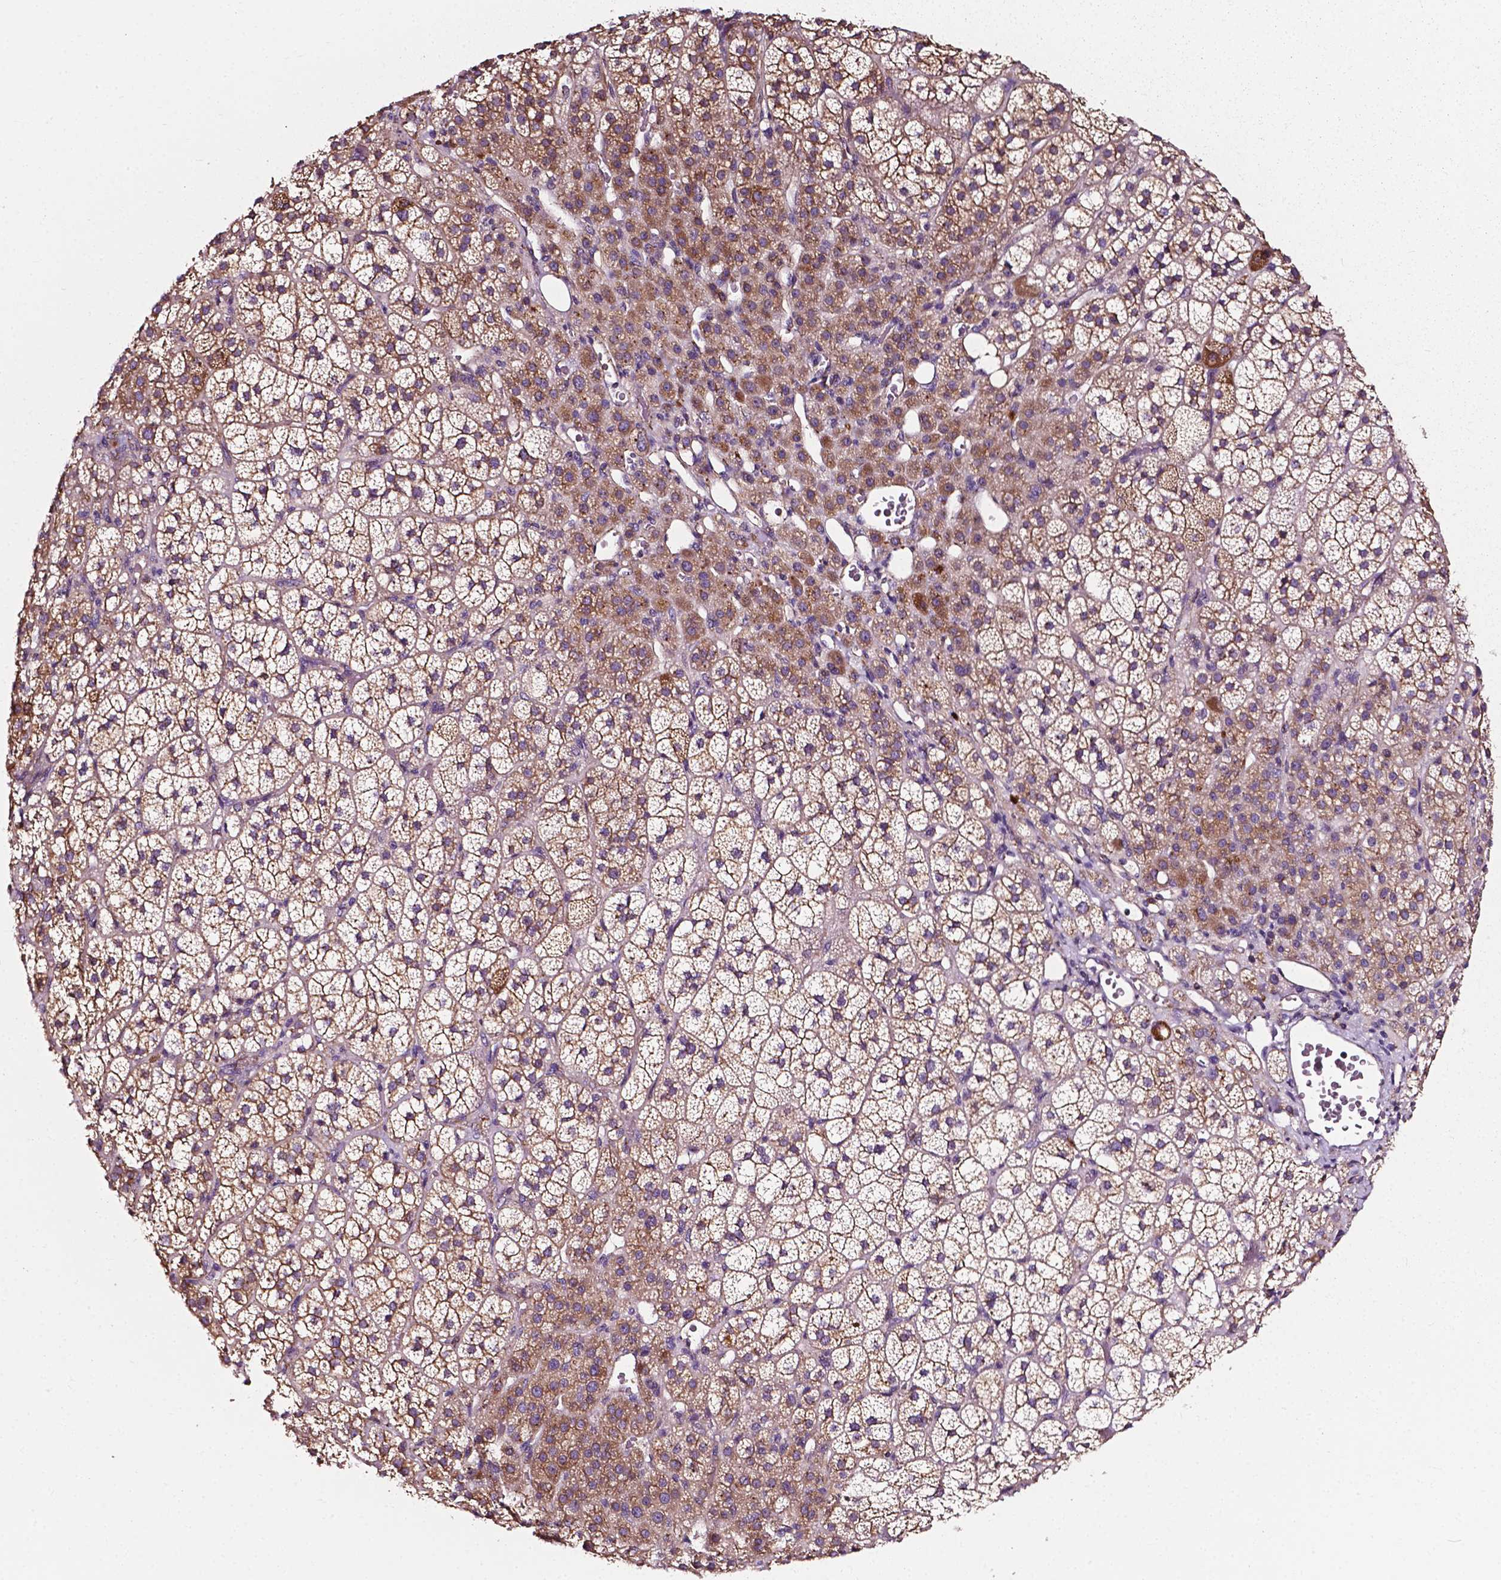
{"staining": {"intensity": "moderate", "quantity": "25%-75%", "location": "cytoplasmic/membranous"}, "tissue": "adrenal gland", "cell_type": "Glandular cells", "image_type": "normal", "snomed": [{"axis": "morphology", "description": "Normal tissue, NOS"}, {"axis": "topography", "description": "Adrenal gland"}], "caption": "IHC photomicrograph of benign adrenal gland: adrenal gland stained using immunohistochemistry (IHC) demonstrates medium levels of moderate protein expression localized specifically in the cytoplasmic/membranous of glandular cells, appearing as a cytoplasmic/membranous brown color.", "gene": "ATG16L1", "patient": {"sex": "female", "age": 60}}